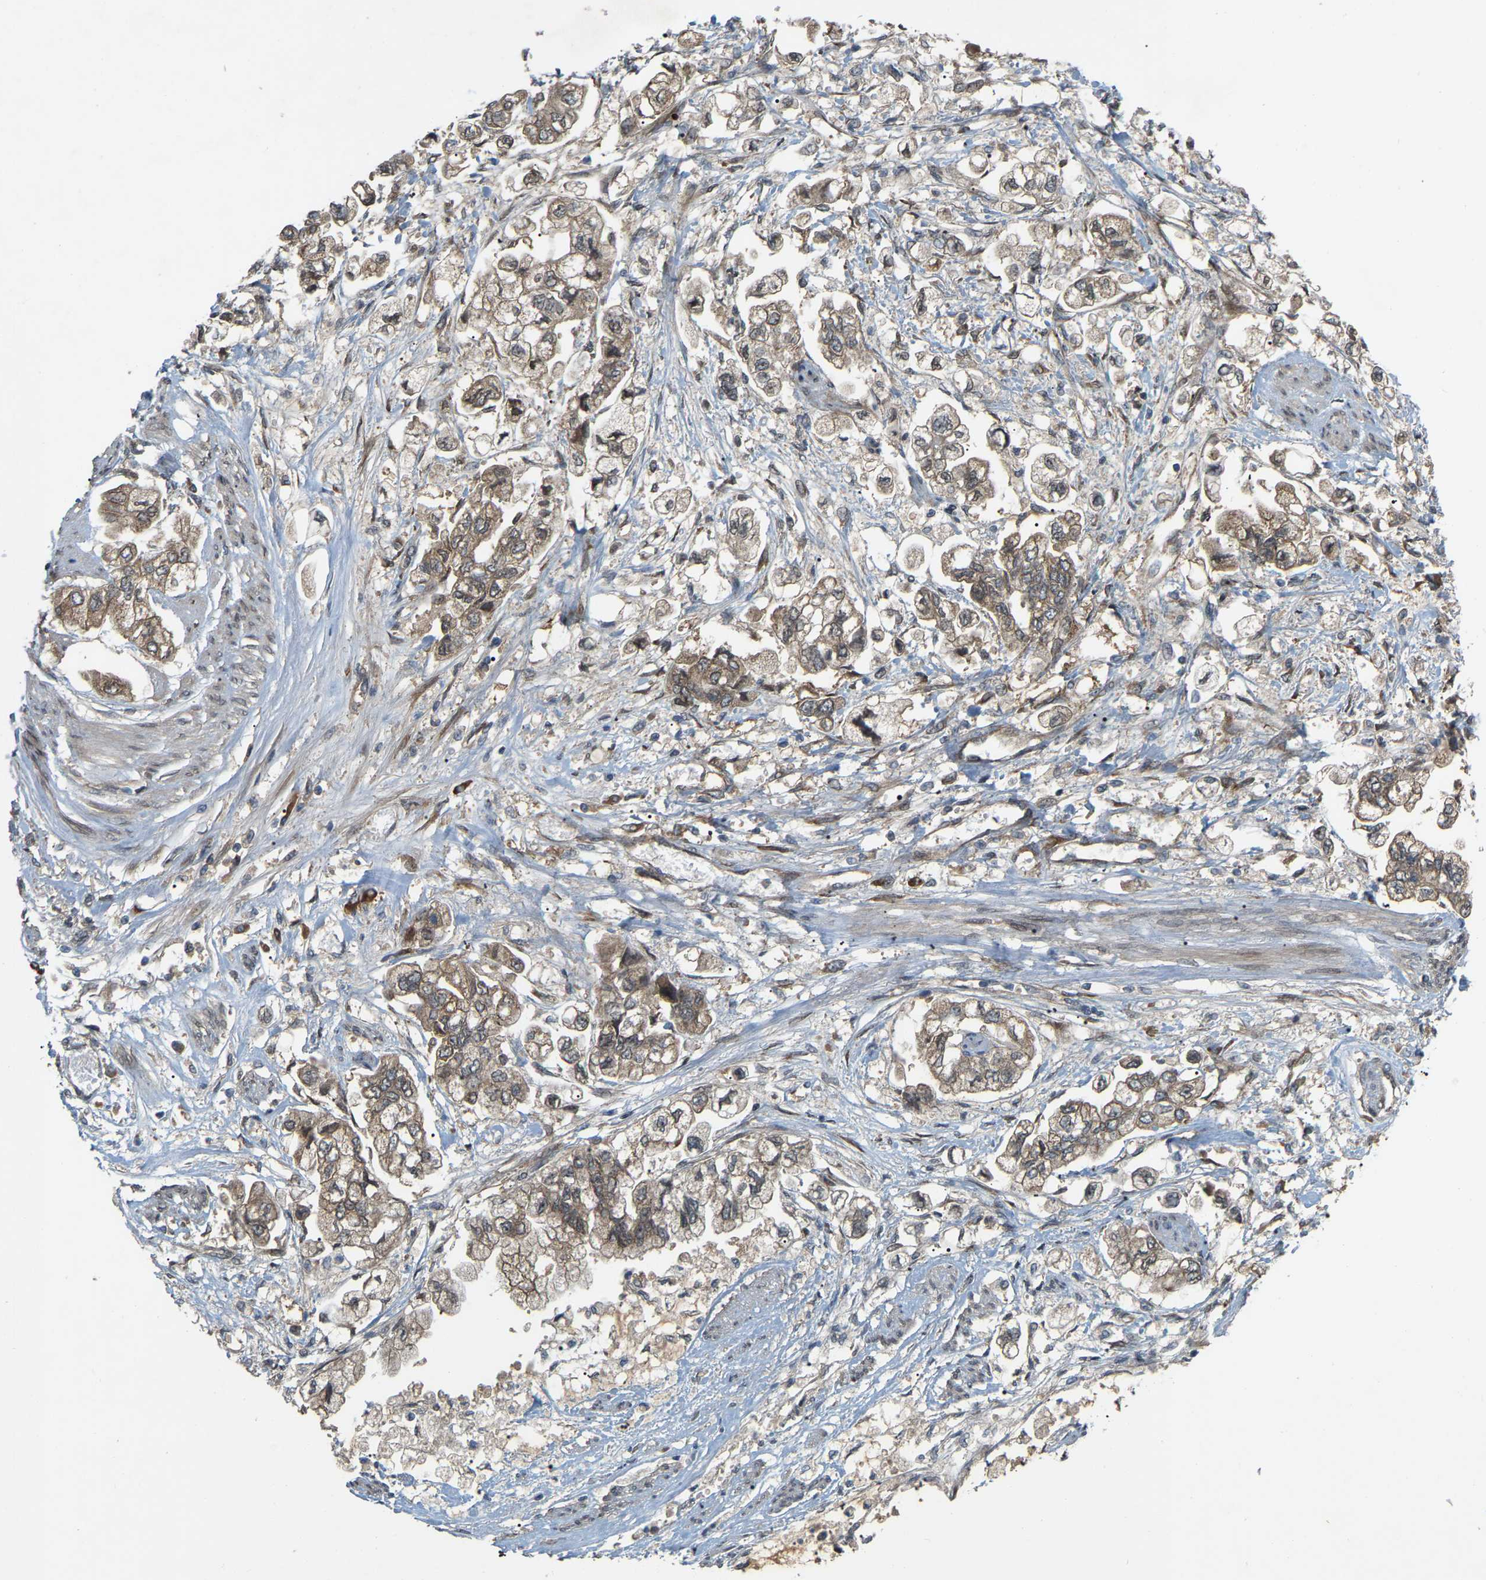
{"staining": {"intensity": "weak", "quantity": ">75%", "location": "cytoplasmic/membranous"}, "tissue": "stomach cancer", "cell_type": "Tumor cells", "image_type": "cancer", "snomed": [{"axis": "morphology", "description": "Normal tissue, NOS"}, {"axis": "morphology", "description": "Adenocarcinoma, NOS"}, {"axis": "topography", "description": "Stomach"}], "caption": "The histopathology image reveals immunohistochemical staining of stomach adenocarcinoma. There is weak cytoplasmic/membranous positivity is present in about >75% of tumor cells.", "gene": "CROT", "patient": {"sex": "male", "age": 62}}